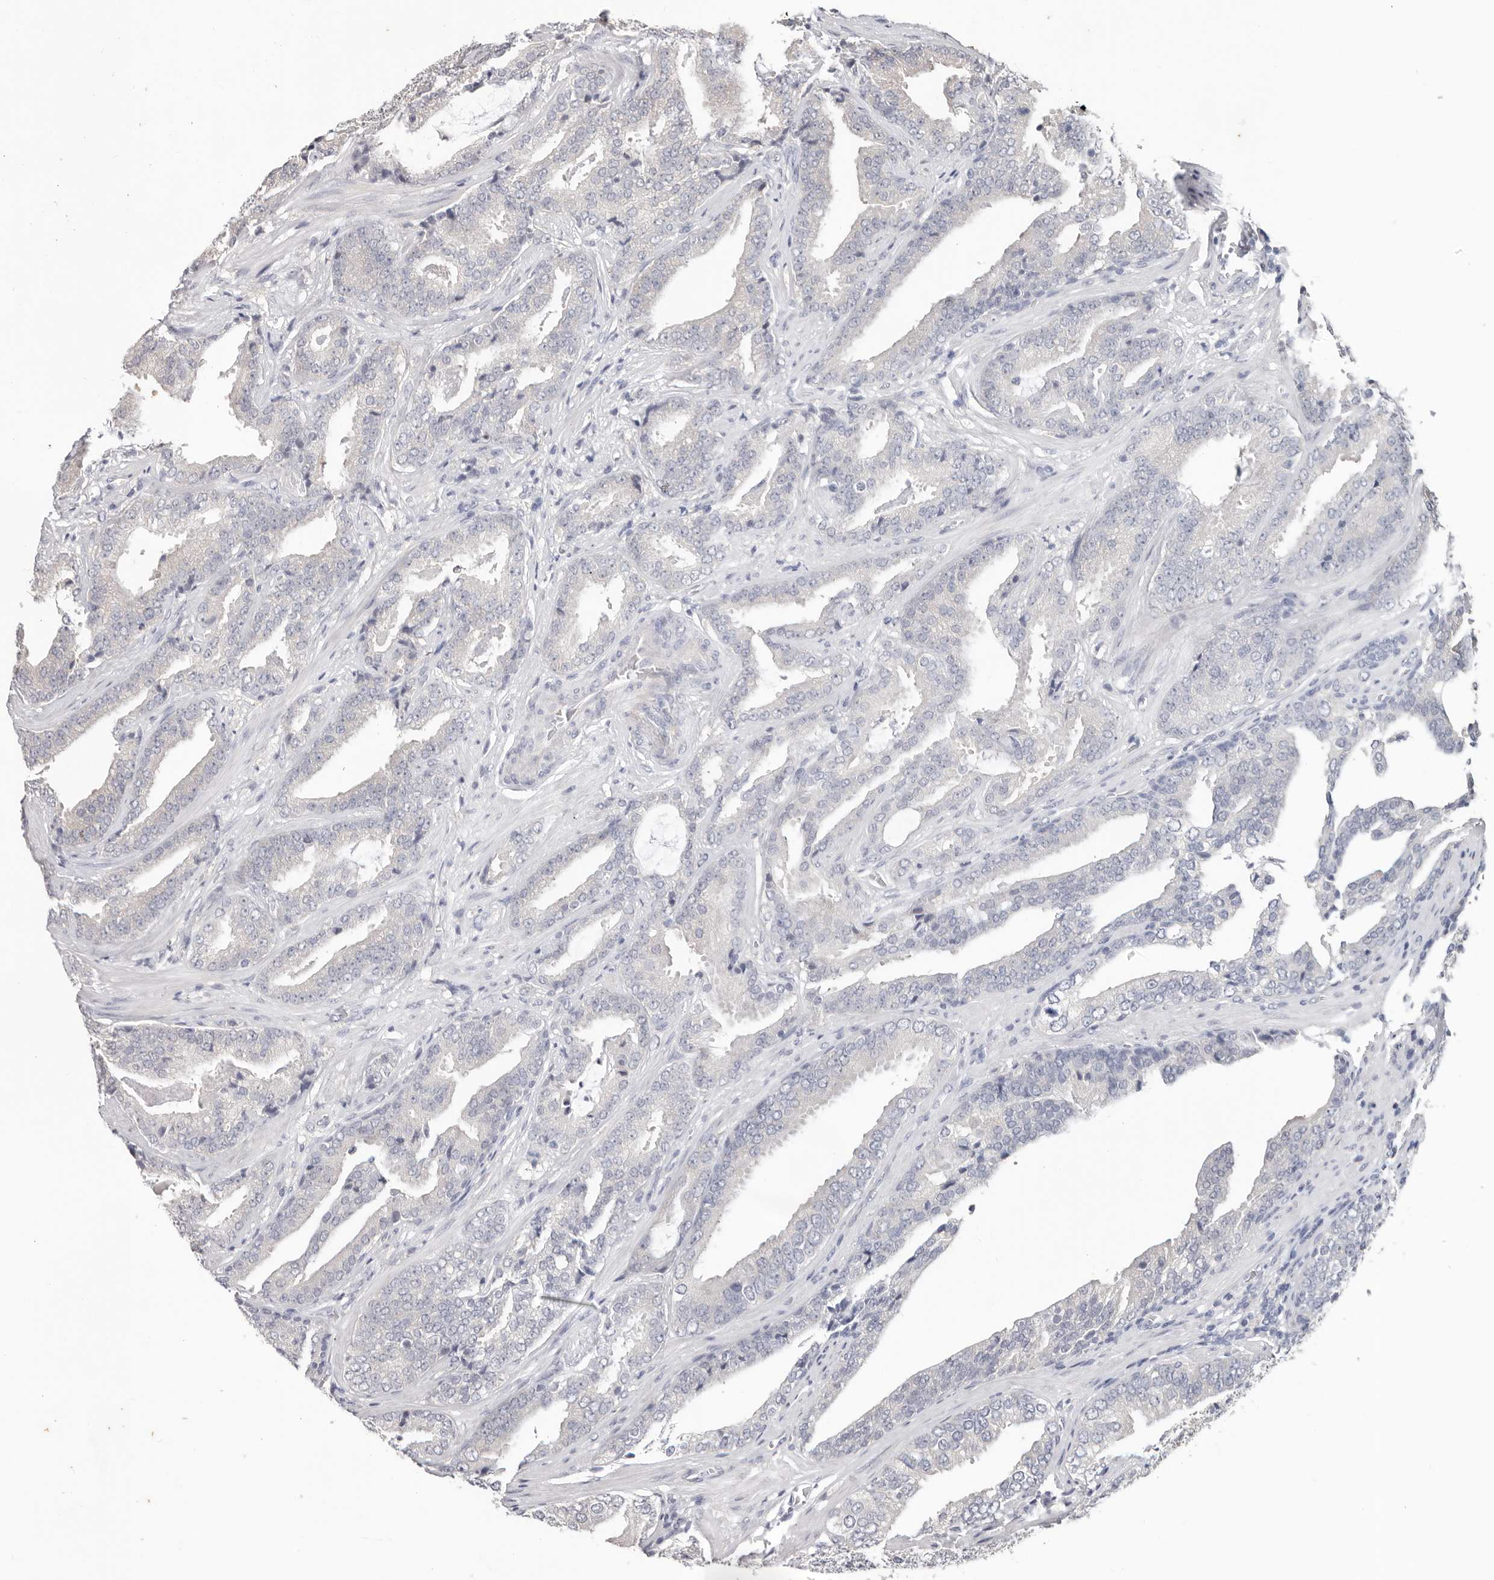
{"staining": {"intensity": "negative", "quantity": "none", "location": "none"}, "tissue": "prostate cancer", "cell_type": "Tumor cells", "image_type": "cancer", "snomed": [{"axis": "morphology", "description": "Adenocarcinoma, Low grade"}, {"axis": "topography", "description": "Prostate"}], "caption": "This is an immunohistochemistry (IHC) image of human prostate adenocarcinoma (low-grade). There is no staining in tumor cells.", "gene": "WDR77", "patient": {"sex": "male", "age": 67}}